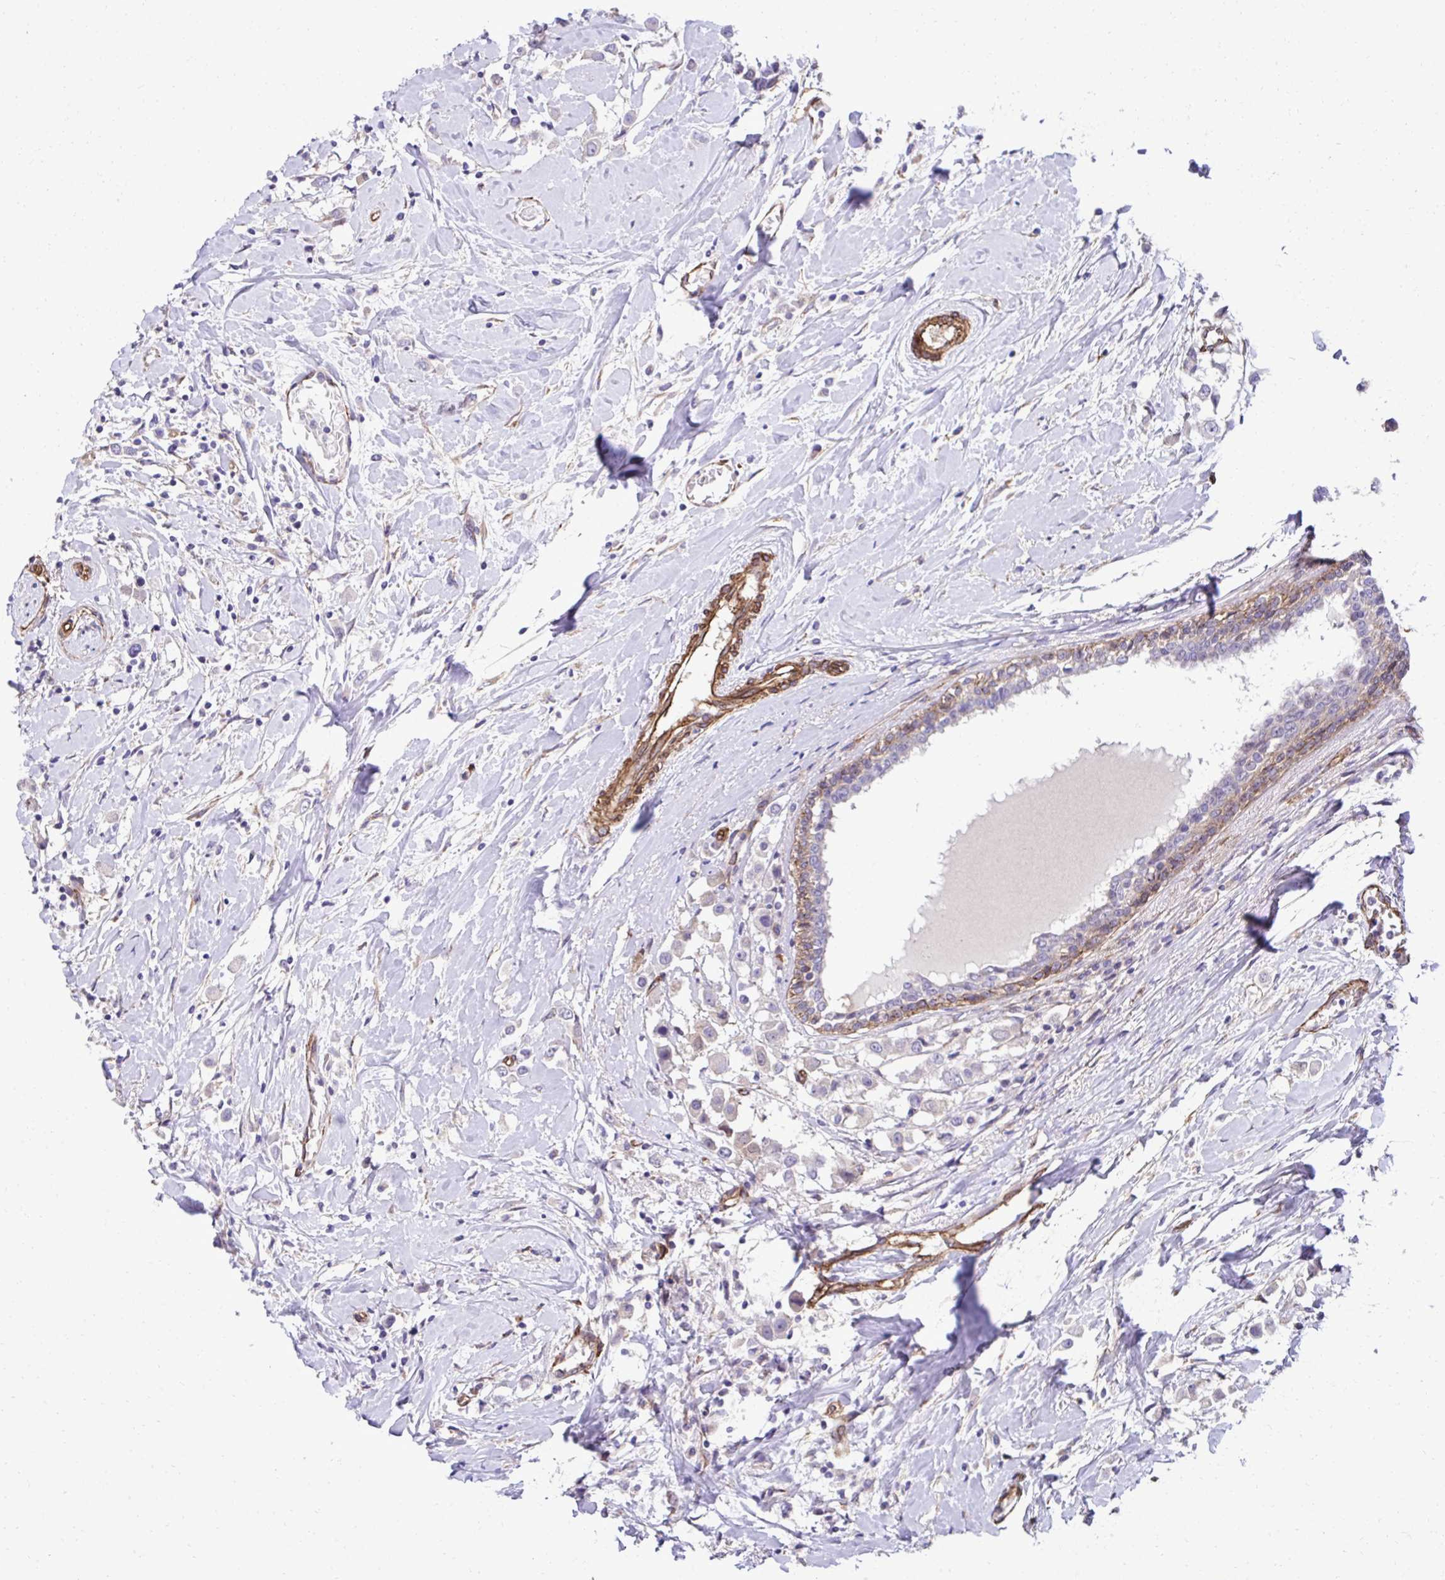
{"staining": {"intensity": "negative", "quantity": "none", "location": "none"}, "tissue": "breast cancer", "cell_type": "Tumor cells", "image_type": "cancer", "snomed": [{"axis": "morphology", "description": "Duct carcinoma"}, {"axis": "topography", "description": "Breast"}], "caption": "IHC micrograph of human breast cancer stained for a protein (brown), which exhibits no expression in tumor cells. The staining was performed using DAB to visualize the protein expression in brown, while the nuclei were stained in blue with hematoxylin (Magnification: 20x).", "gene": "TRIM52", "patient": {"sex": "female", "age": 61}}